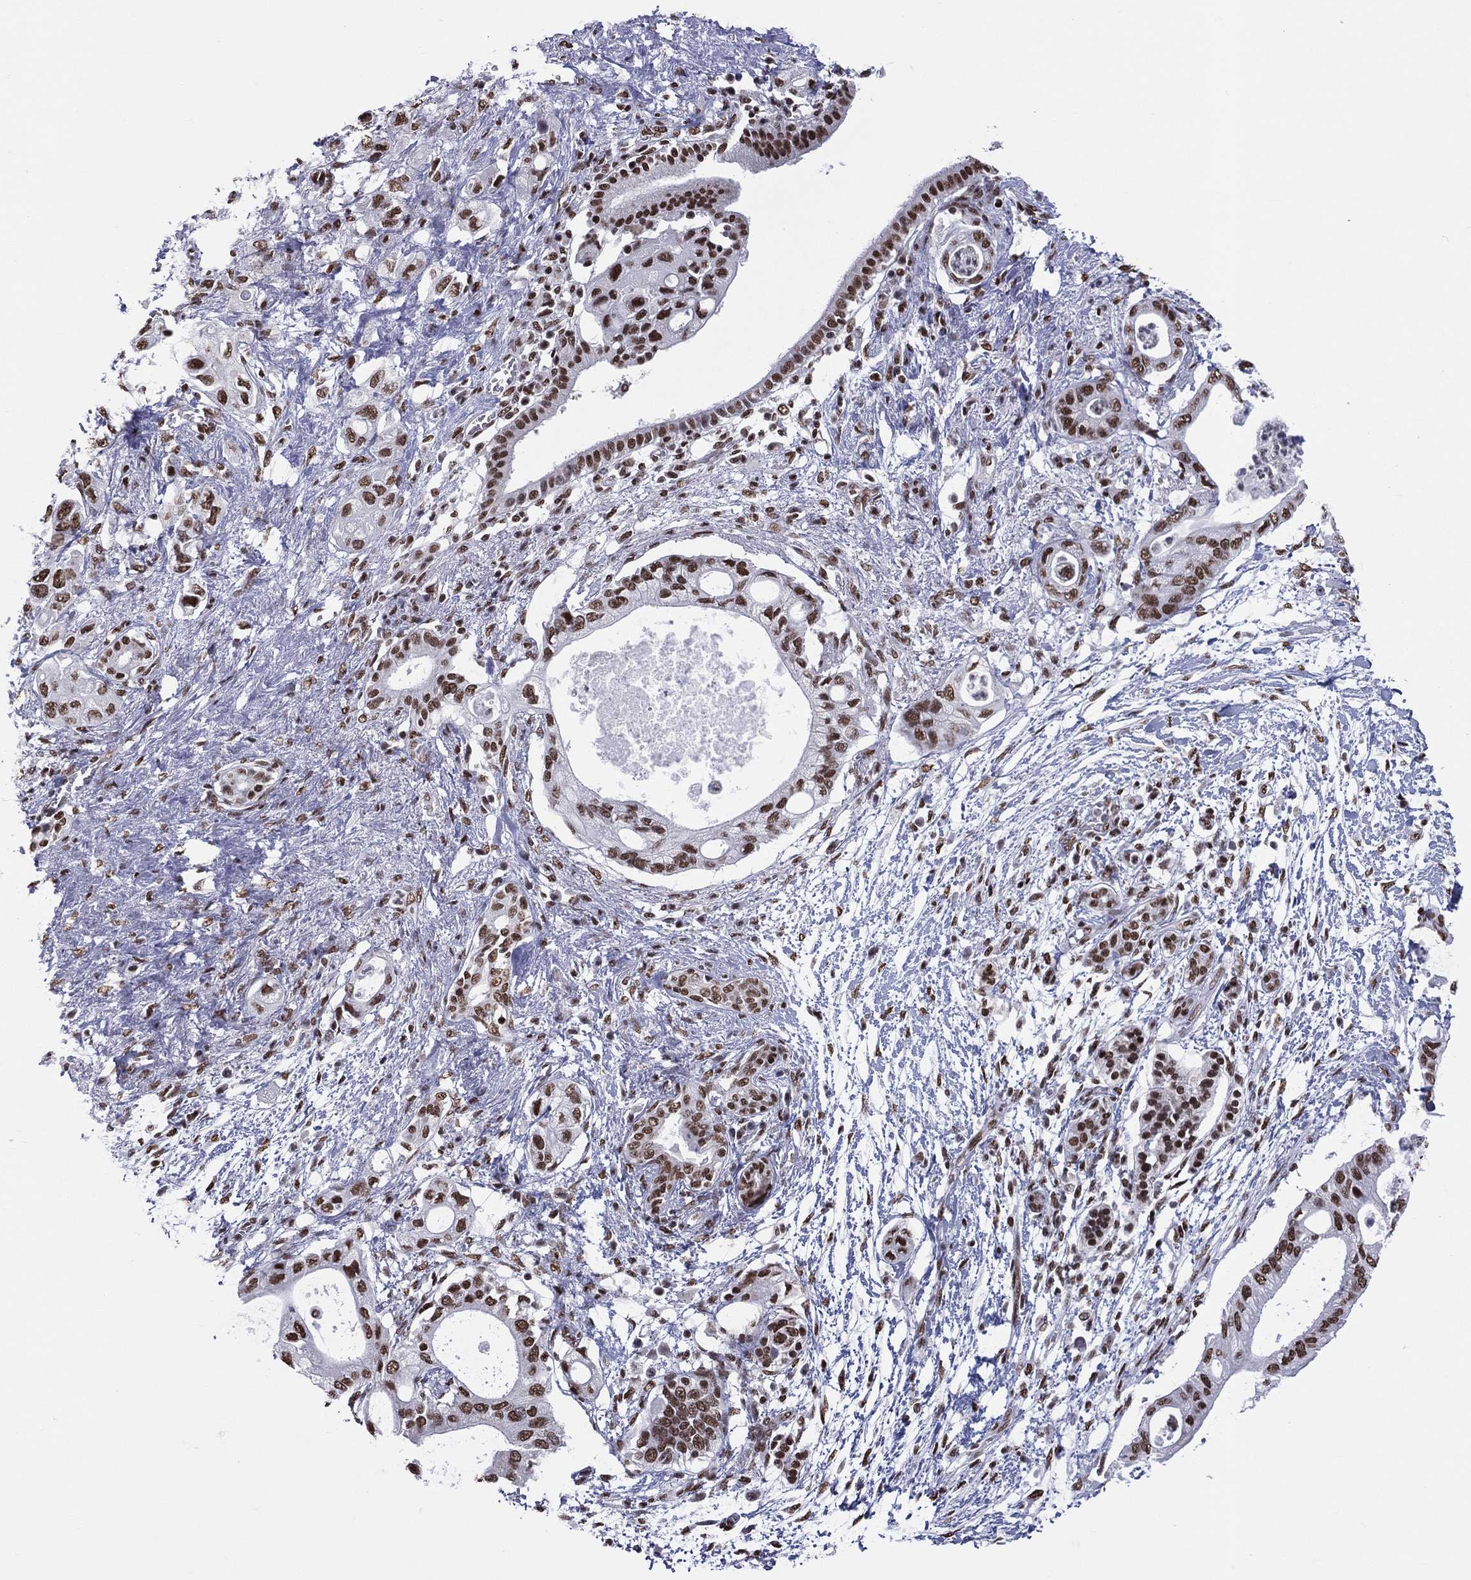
{"staining": {"intensity": "strong", "quantity": ">75%", "location": "nuclear"}, "tissue": "pancreatic cancer", "cell_type": "Tumor cells", "image_type": "cancer", "snomed": [{"axis": "morphology", "description": "Adenocarcinoma, NOS"}, {"axis": "topography", "description": "Pancreas"}], "caption": "Immunohistochemical staining of pancreatic cancer reveals high levels of strong nuclear protein positivity in about >75% of tumor cells.", "gene": "ZNF7", "patient": {"sex": "female", "age": 72}}